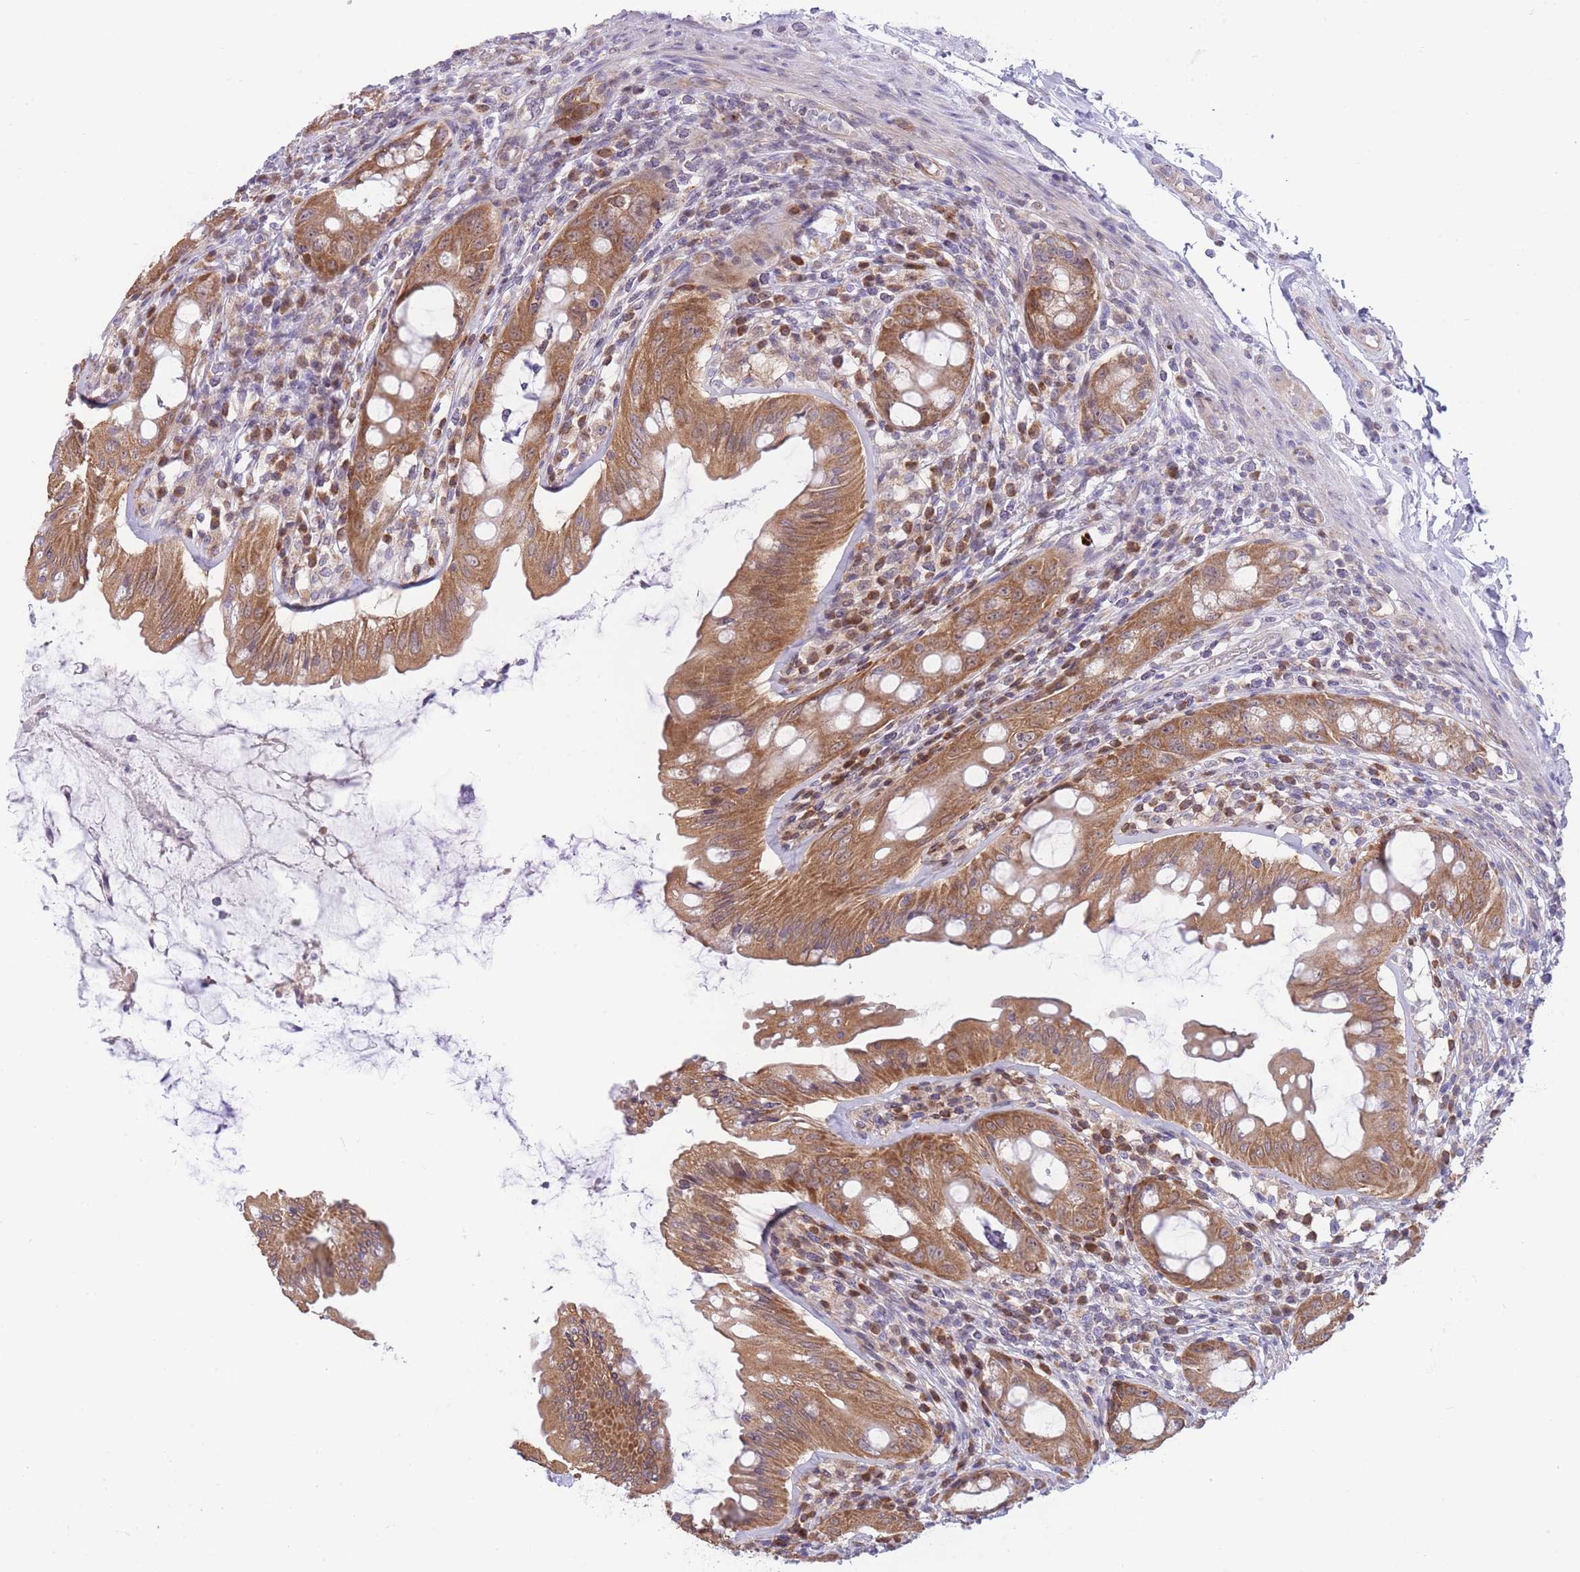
{"staining": {"intensity": "strong", "quantity": ">75%", "location": "cytoplasmic/membranous"}, "tissue": "rectum", "cell_type": "Glandular cells", "image_type": "normal", "snomed": [{"axis": "morphology", "description": "Normal tissue, NOS"}, {"axis": "topography", "description": "Rectum"}], "caption": "Glandular cells reveal strong cytoplasmic/membranous positivity in about >75% of cells in benign rectum. Immunohistochemistry stains the protein of interest in brown and the nuclei are stained blue.", "gene": "BOLA2B", "patient": {"sex": "female", "age": 57}}